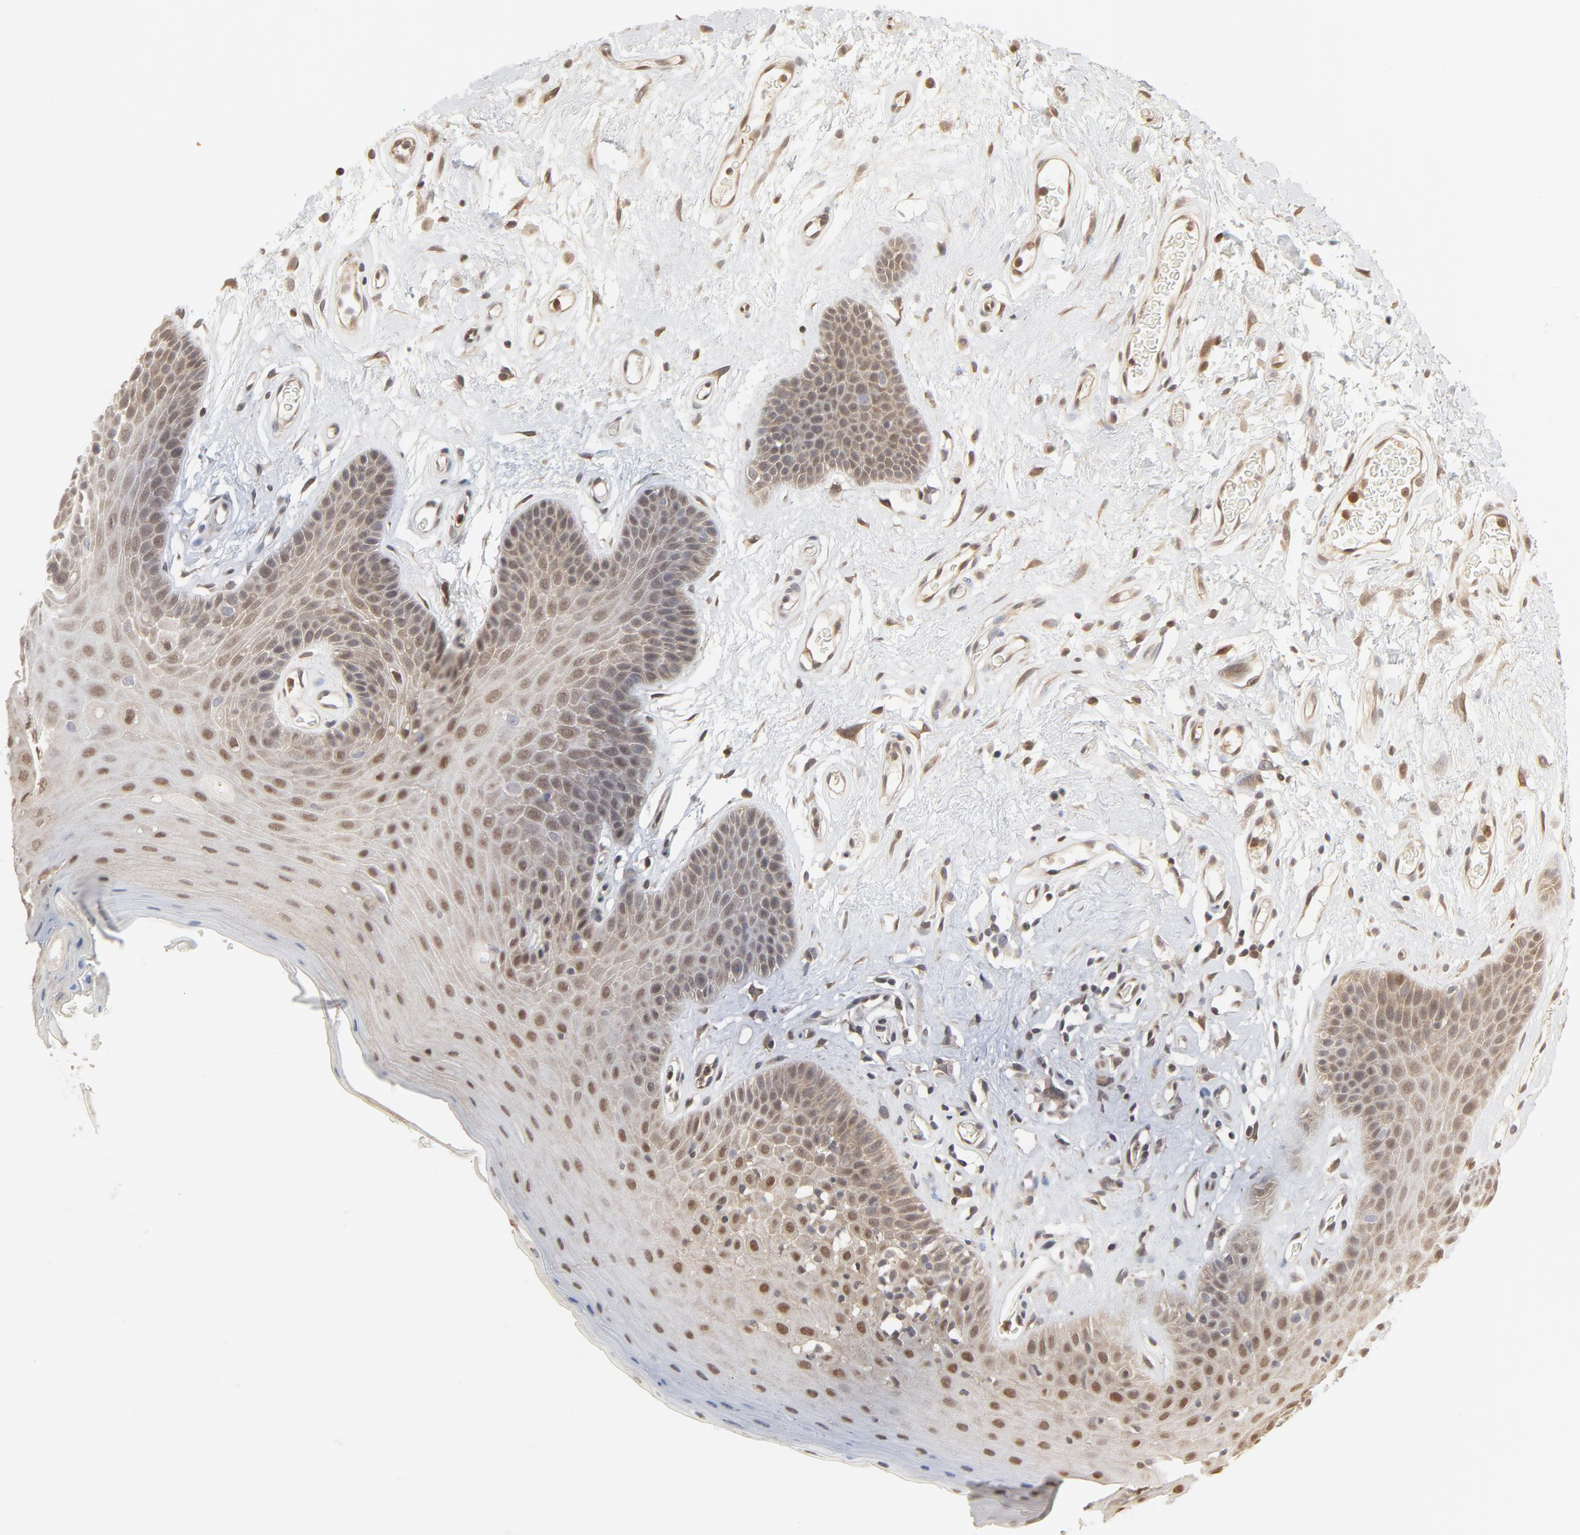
{"staining": {"intensity": "moderate", "quantity": ">75%", "location": "cytoplasmic/membranous,nuclear"}, "tissue": "oral mucosa", "cell_type": "Squamous epithelial cells", "image_type": "normal", "snomed": [{"axis": "morphology", "description": "Normal tissue, NOS"}, {"axis": "morphology", "description": "Squamous cell carcinoma, NOS"}, {"axis": "topography", "description": "Skeletal muscle"}, {"axis": "topography", "description": "Oral tissue"}, {"axis": "topography", "description": "Head-Neck"}], "caption": "A high-resolution histopathology image shows immunohistochemistry staining of unremarkable oral mucosa, which displays moderate cytoplasmic/membranous,nuclear expression in approximately >75% of squamous epithelial cells.", "gene": "NEDD8", "patient": {"sex": "male", "age": 71}}